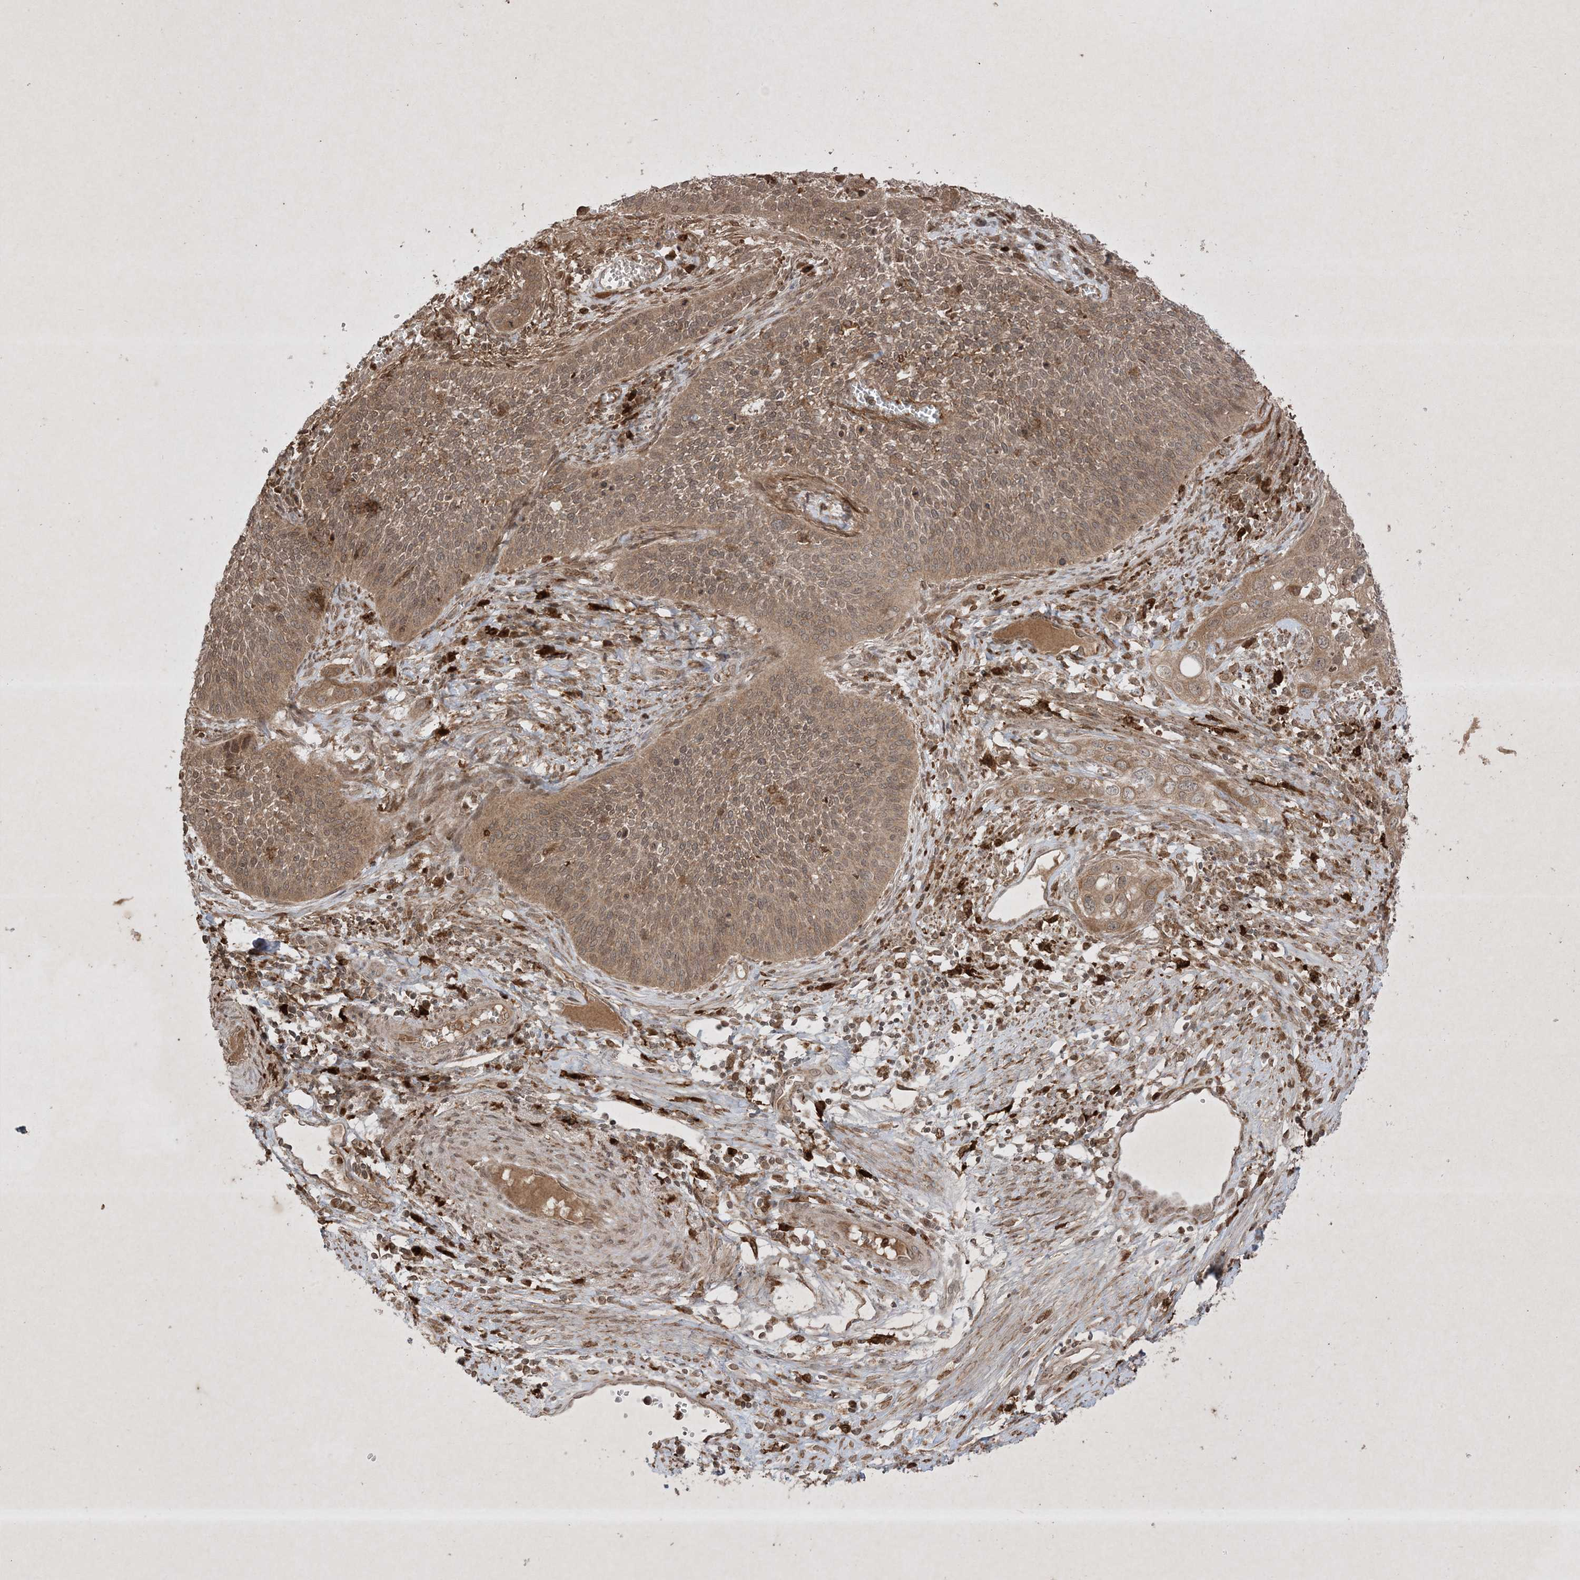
{"staining": {"intensity": "moderate", "quantity": ">75%", "location": "cytoplasmic/membranous,nuclear"}, "tissue": "cervical cancer", "cell_type": "Tumor cells", "image_type": "cancer", "snomed": [{"axis": "morphology", "description": "Squamous cell carcinoma, NOS"}, {"axis": "topography", "description": "Cervix"}], "caption": "This histopathology image exhibits IHC staining of human cervical squamous cell carcinoma, with medium moderate cytoplasmic/membranous and nuclear staining in approximately >75% of tumor cells.", "gene": "PTK6", "patient": {"sex": "female", "age": 34}}